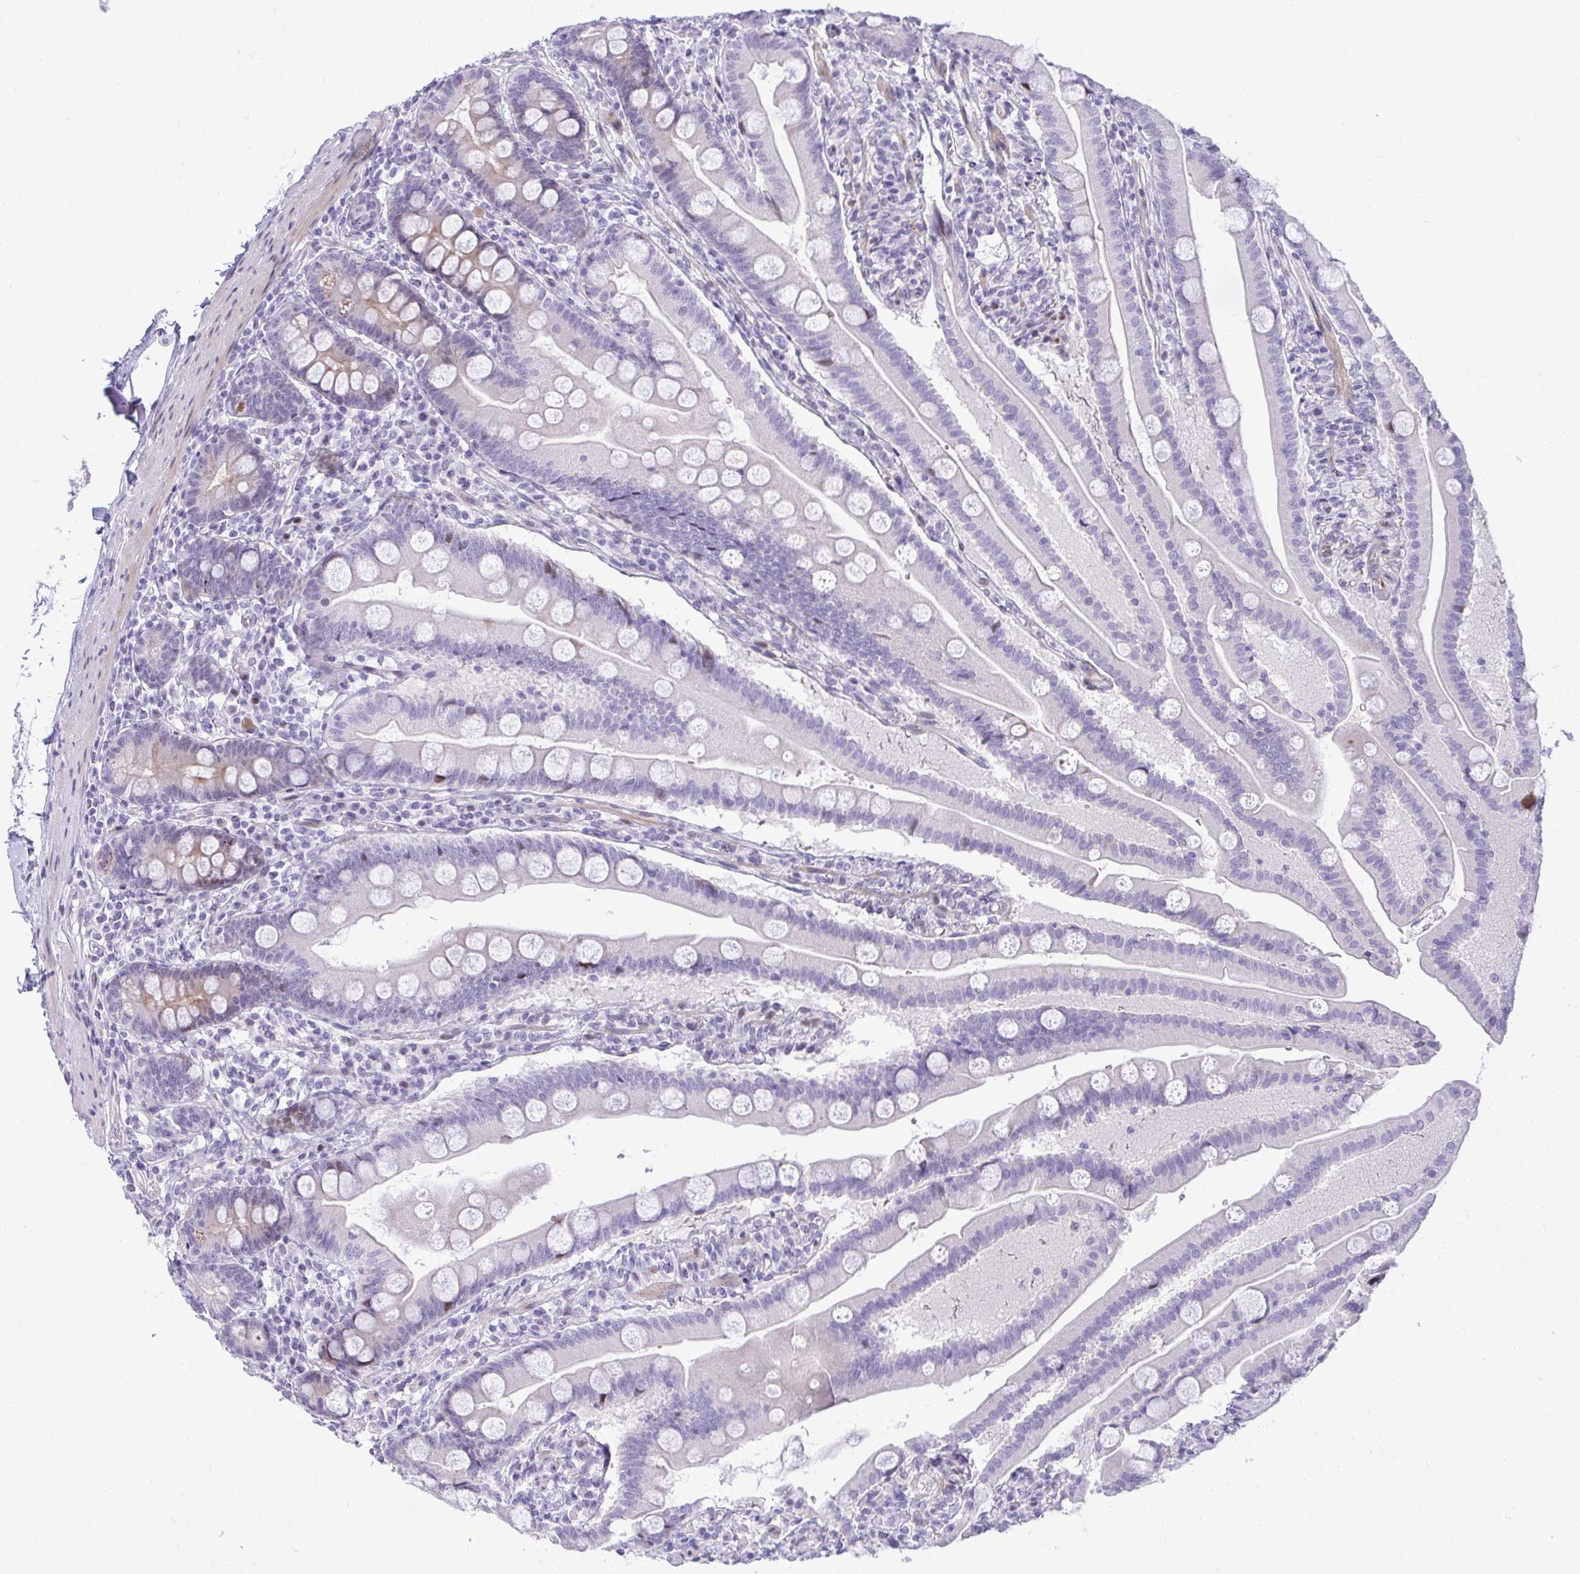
{"staining": {"intensity": "moderate", "quantity": "<25%", "location": "cytoplasmic/membranous,nuclear"}, "tissue": "duodenum", "cell_type": "Glandular cells", "image_type": "normal", "snomed": [{"axis": "morphology", "description": "Normal tissue, NOS"}, {"axis": "topography", "description": "Duodenum"}], "caption": "Human duodenum stained for a protein (brown) reveals moderate cytoplasmic/membranous,nuclear positive staining in approximately <25% of glandular cells.", "gene": "DLX4", "patient": {"sex": "female", "age": 67}}